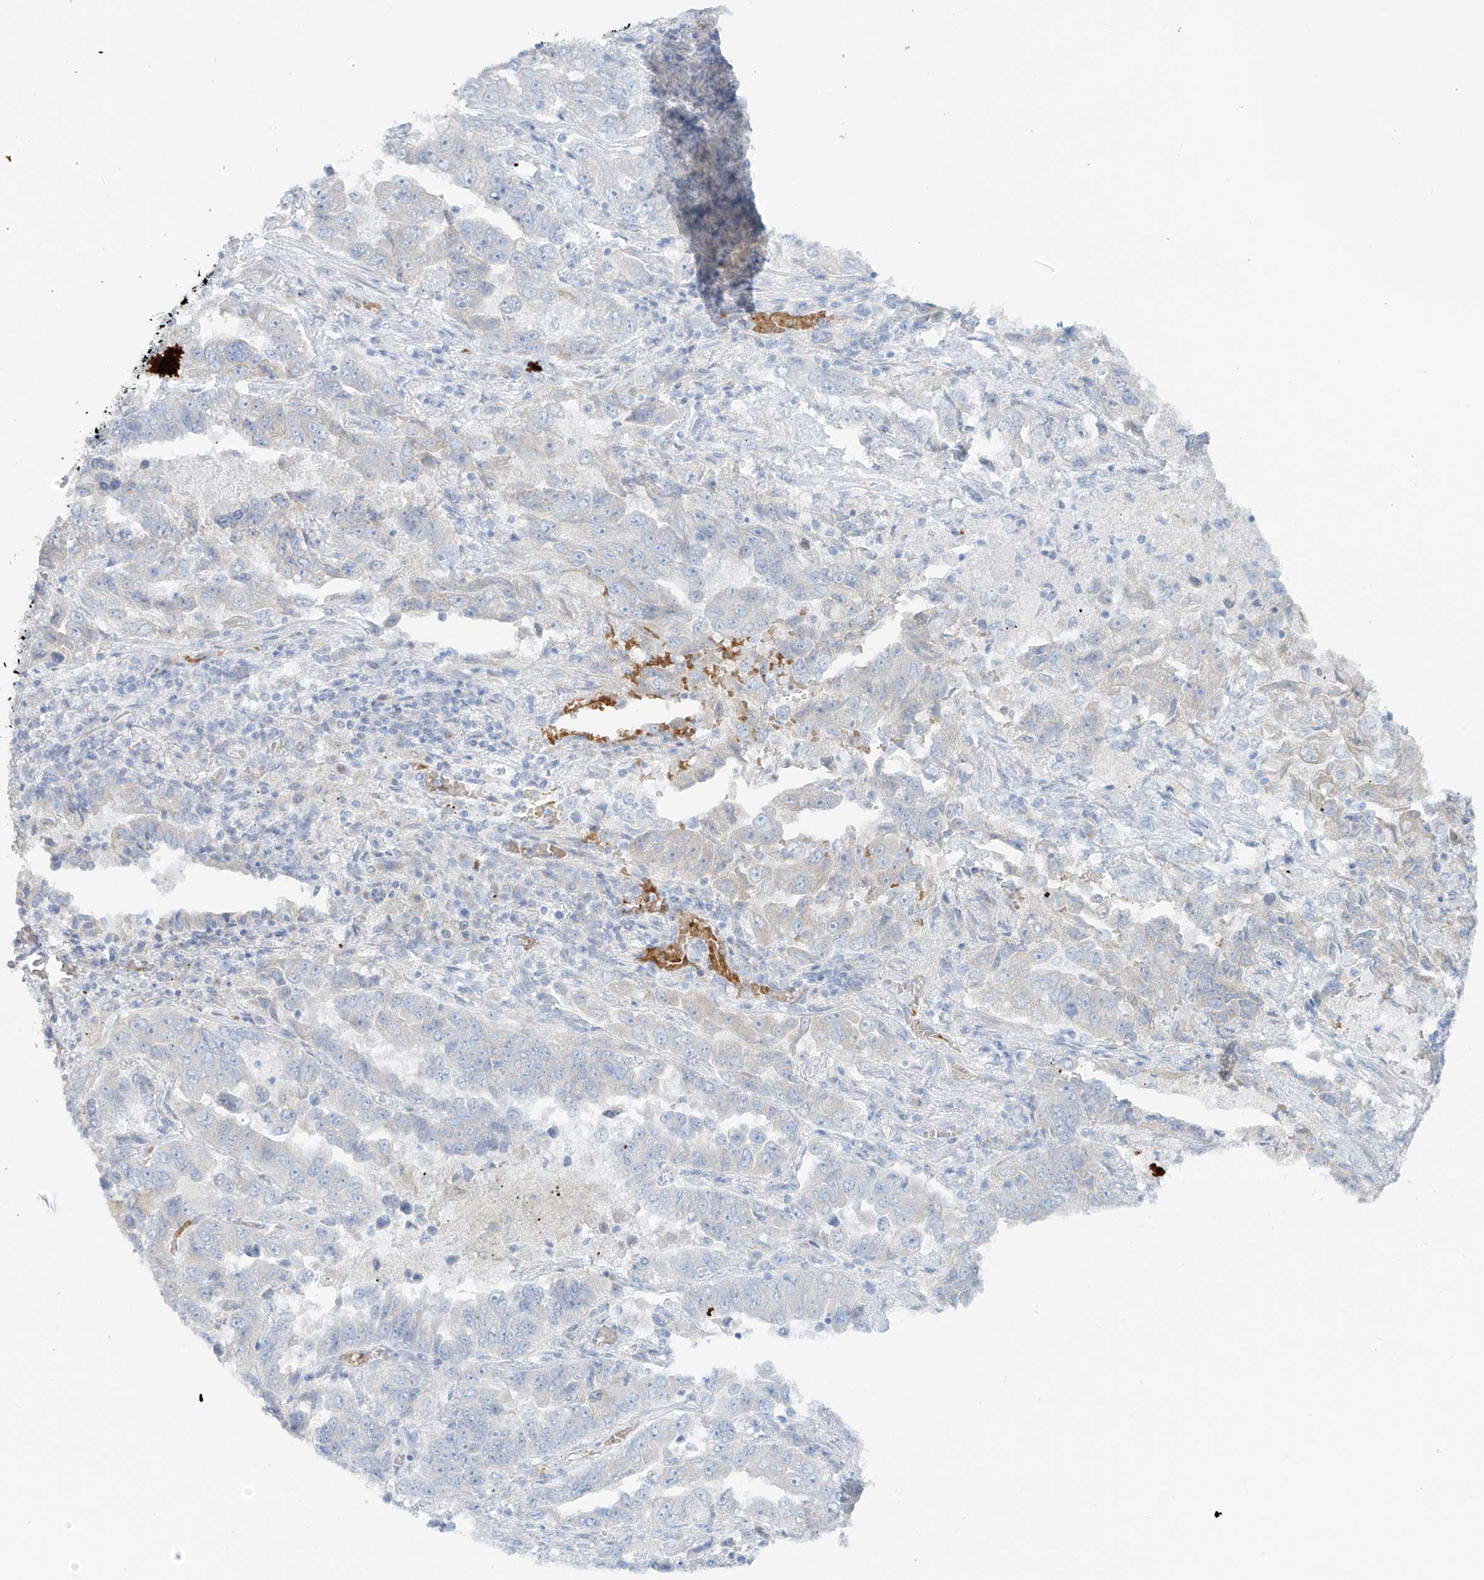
{"staining": {"intensity": "negative", "quantity": "none", "location": "none"}, "tissue": "lung cancer", "cell_type": "Tumor cells", "image_type": "cancer", "snomed": [{"axis": "morphology", "description": "Adenocarcinoma, NOS"}, {"axis": "topography", "description": "Lung"}], "caption": "Immunohistochemical staining of human lung cancer exhibits no significant expression in tumor cells.", "gene": "EIPR1", "patient": {"sex": "female", "age": 51}}